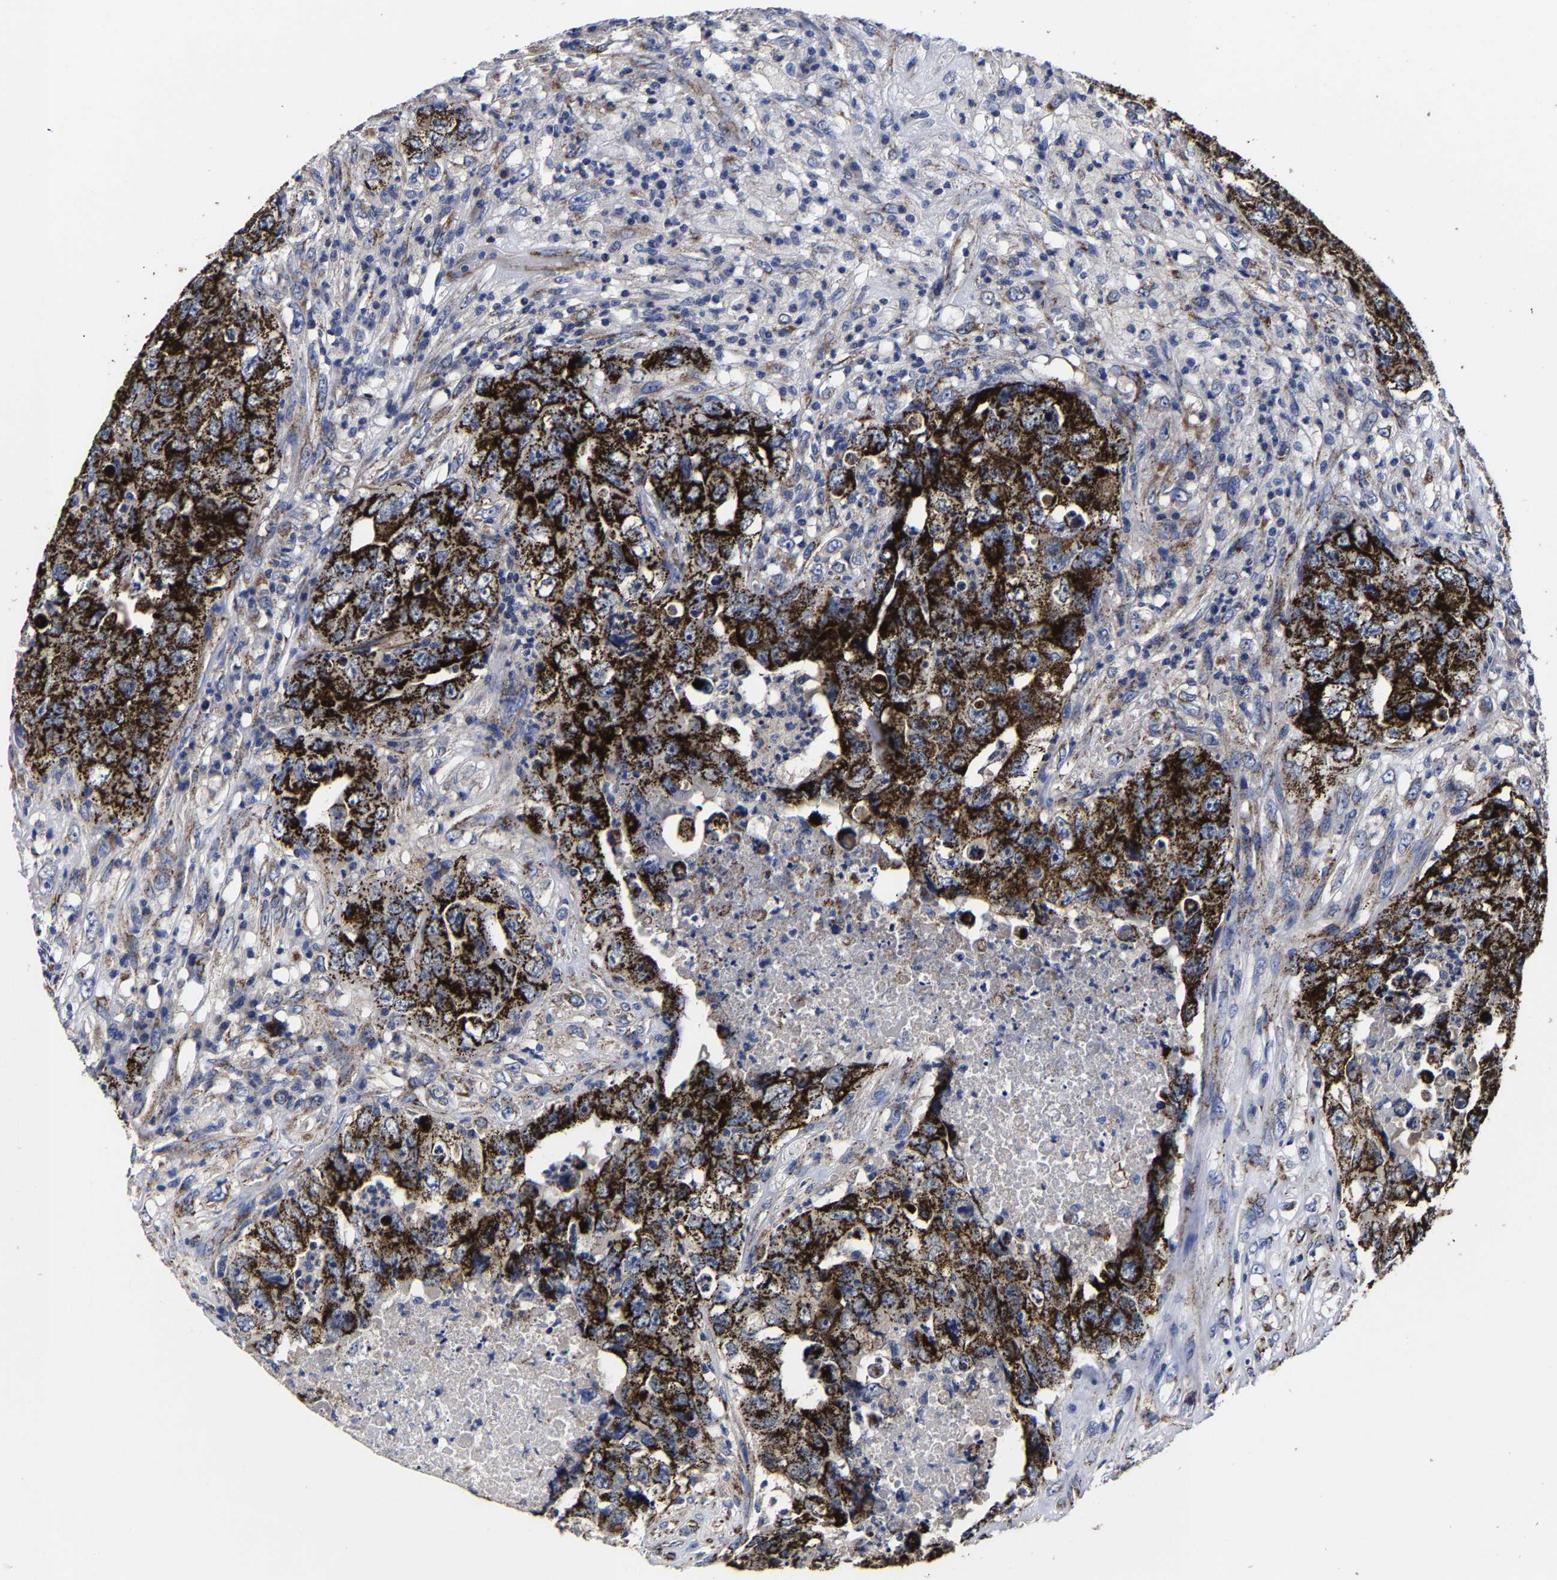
{"staining": {"intensity": "strong", "quantity": ">75%", "location": "cytoplasmic/membranous"}, "tissue": "testis cancer", "cell_type": "Tumor cells", "image_type": "cancer", "snomed": [{"axis": "morphology", "description": "Carcinoma, Embryonal, NOS"}, {"axis": "topography", "description": "Testis"}], "caption": "IHC of human embryonal carcinoma (testis) demonstrates high levels of strong cytoplasmic/membranous positivity in approximately >75% of tumor cells.", "gene": "AASS", "patient": {"sex": "male", "age": 32}}